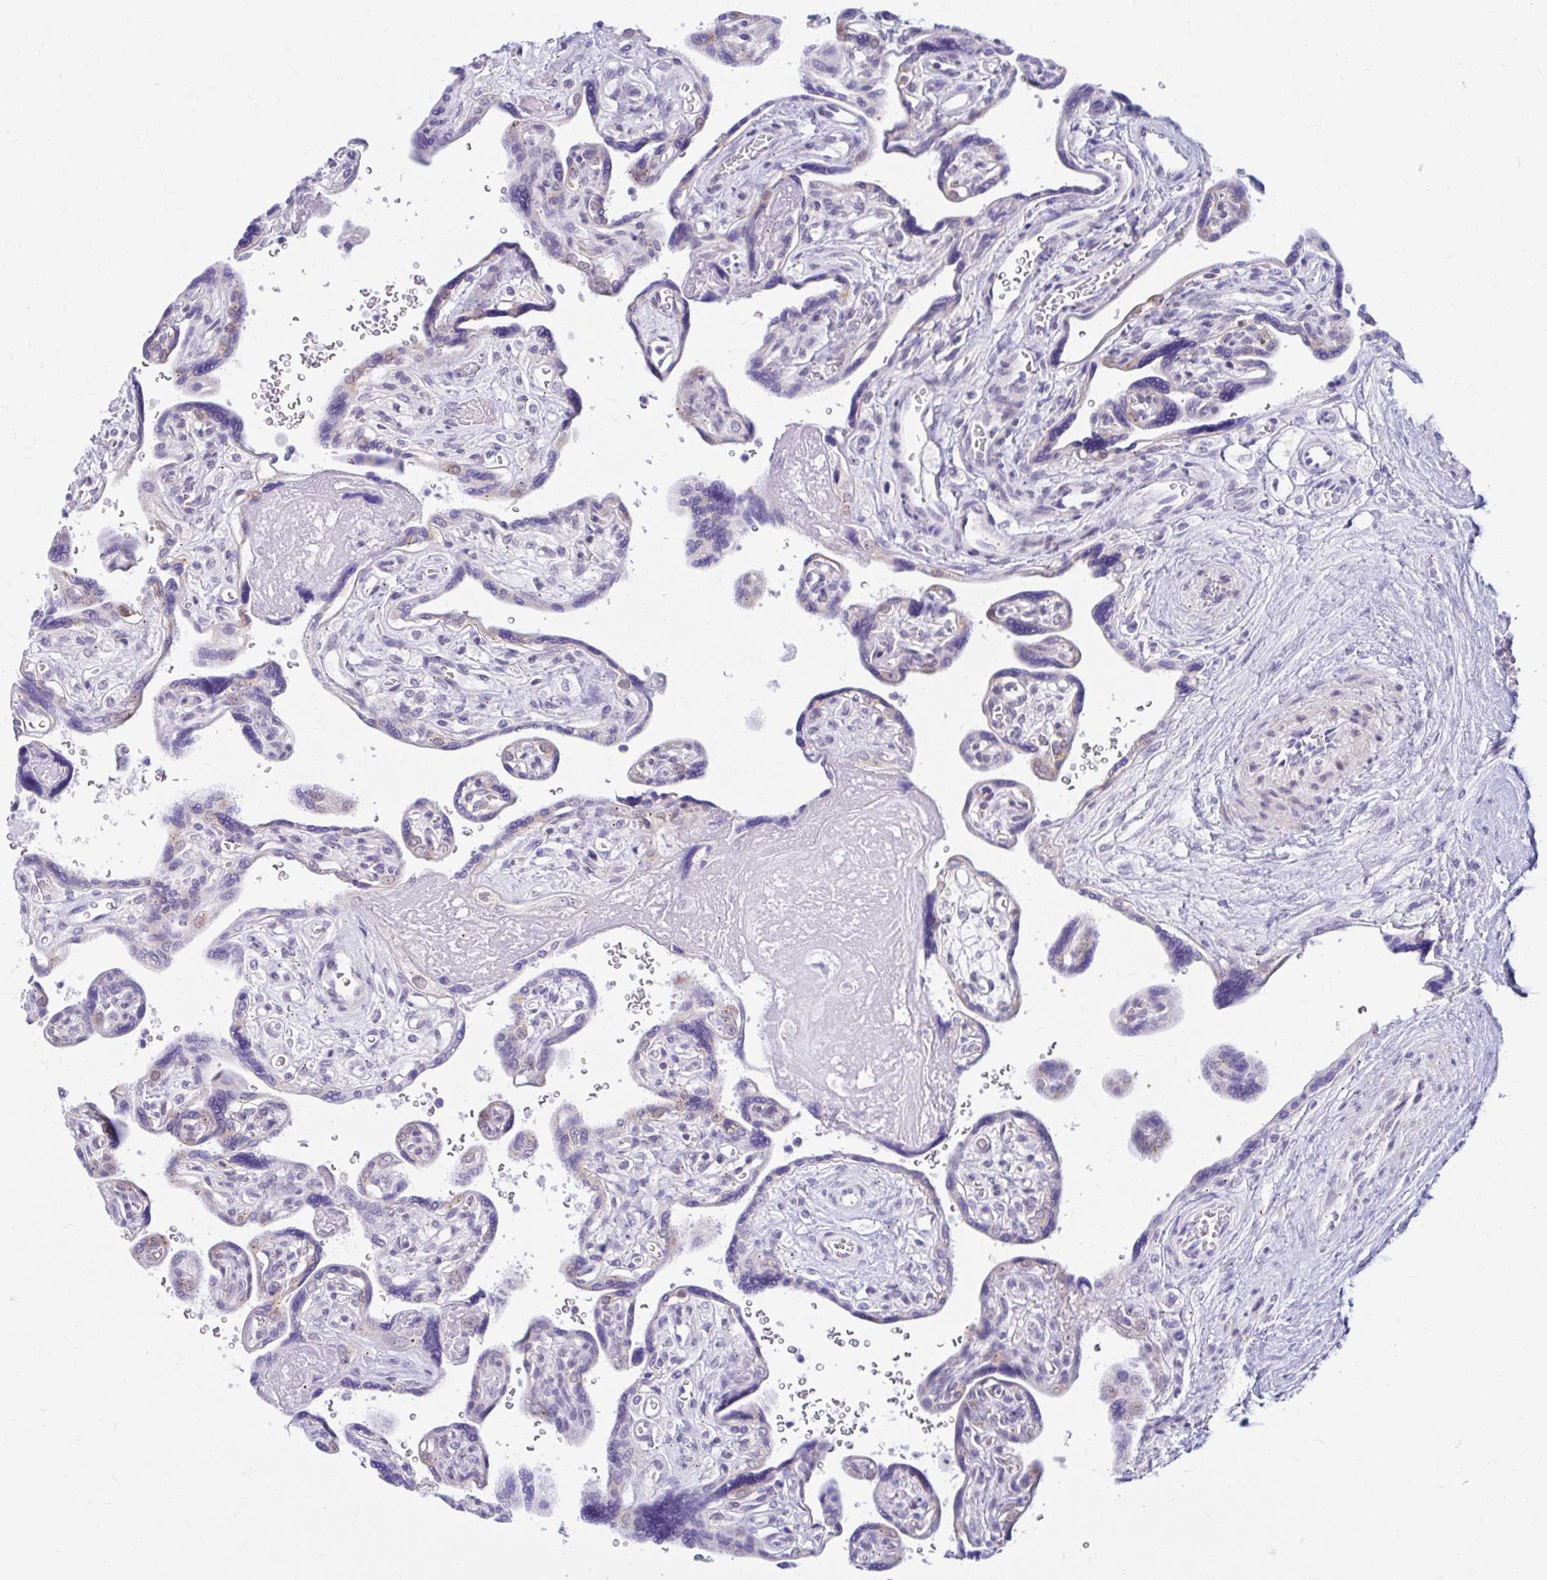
{"staining": {"intensity": "moderate", "quantity": ">75%", "location": "cytoplasmic/membranous"}, "tissue": "placenta", "cell_type": "Decidual cells", "image_type": "normal", "snomed": [{"axis": "morphology", "description": "Normal tissue, NOS"}, {"axis": "topography", "description": "Placenta"}], "caption": "Approximately >75% of decidual cells in unremarkable placenta demonstrate moderate cytoplasmic/membranous protein expression as visualized by brown immunohistochemical staining.", "gene": "RADIL", "patient": {"sex": "female", "age": 39}}